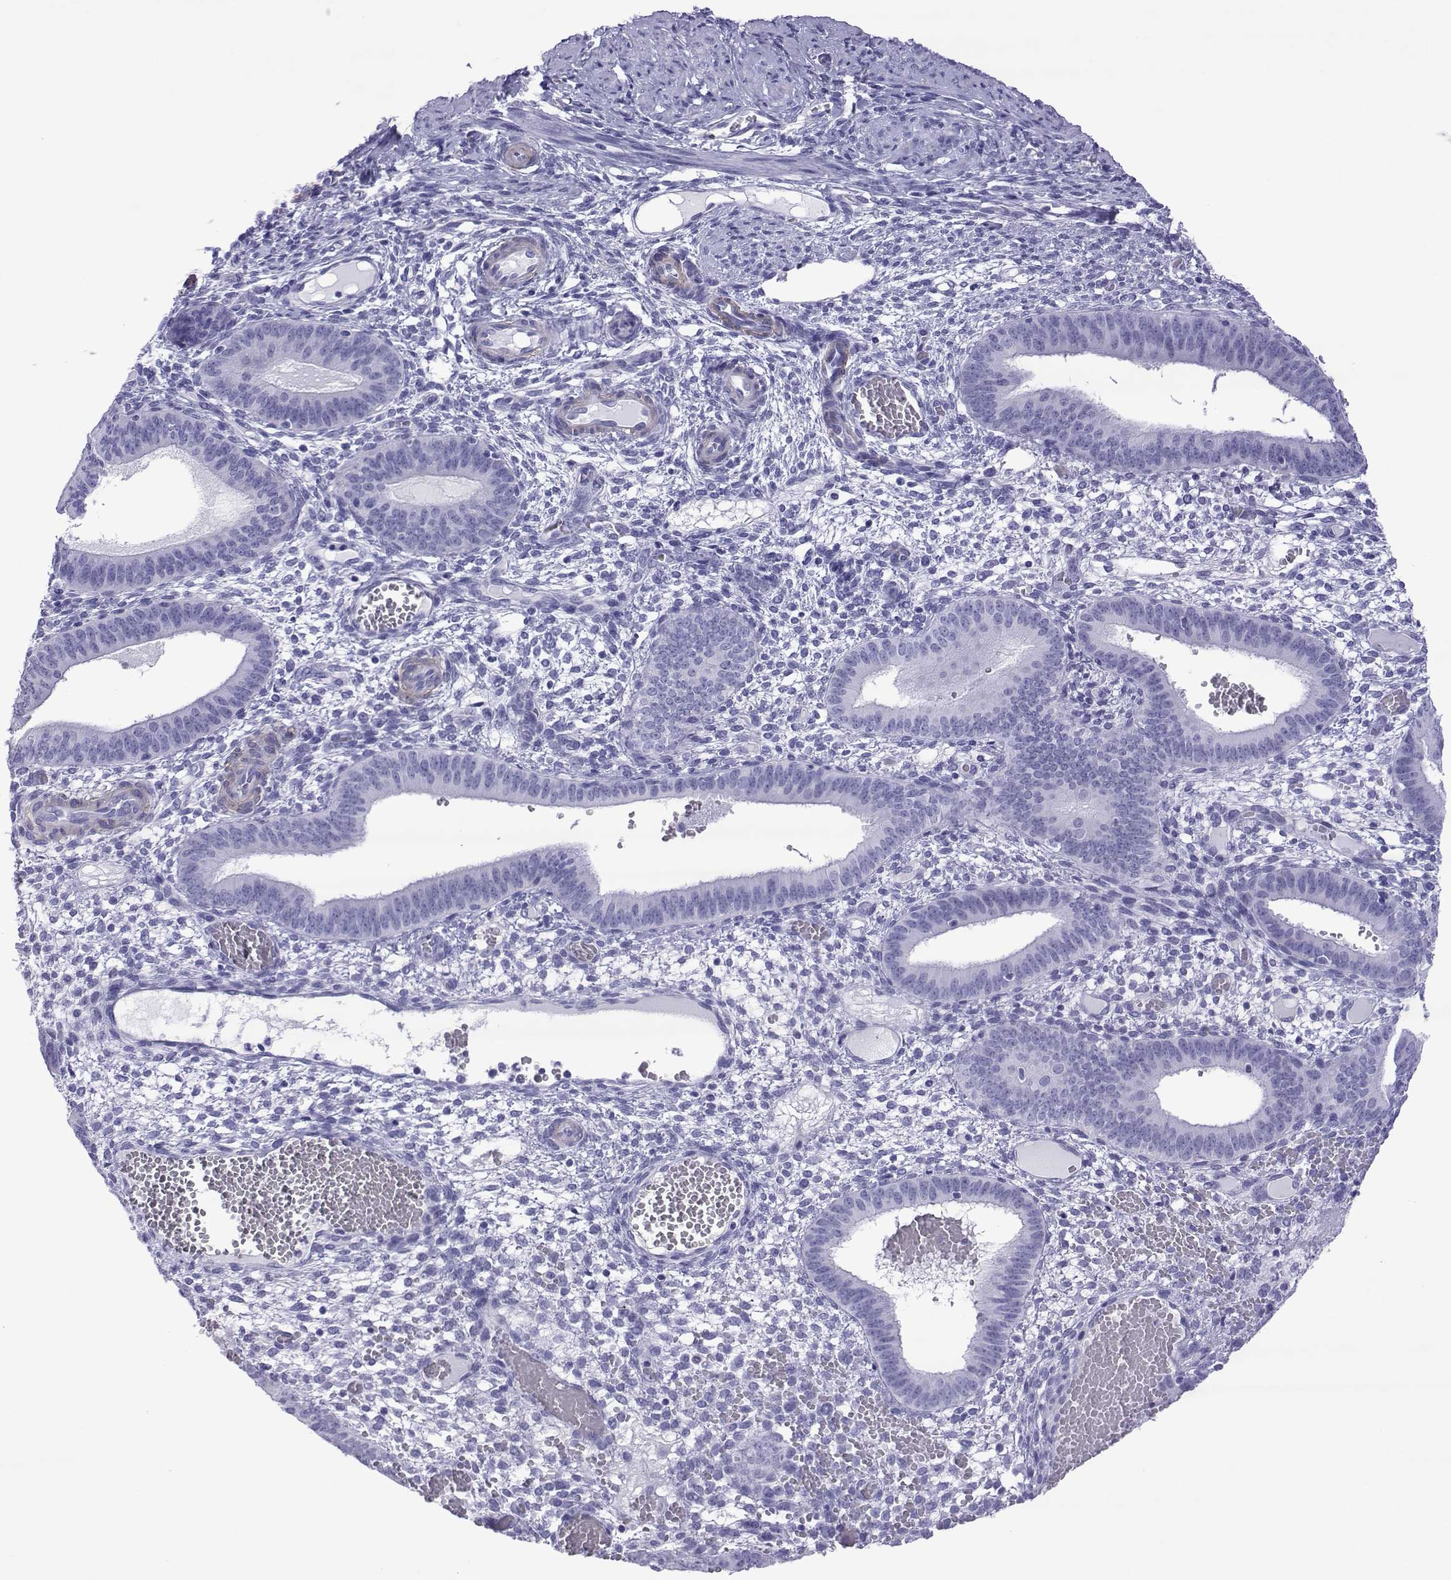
{"staining": {"intensity": "negative", "quantity": "none", "location": "none"}, "tissue": "endometrium", "cell_type": "Cells in endometrial stroma", "image_type": "normal", "snomed": [{"axis": "morphology", "description": "Normal tissue, NOS"}, {"axis": "topography", "description": "Endometrium"}], "caption": "Immunohistochemistry of benign human endometrium demonstrates no staining in cells in endometrial stroma.", "gene": "SPANXA1", "patient": {"sex": "female", "age": 42}}